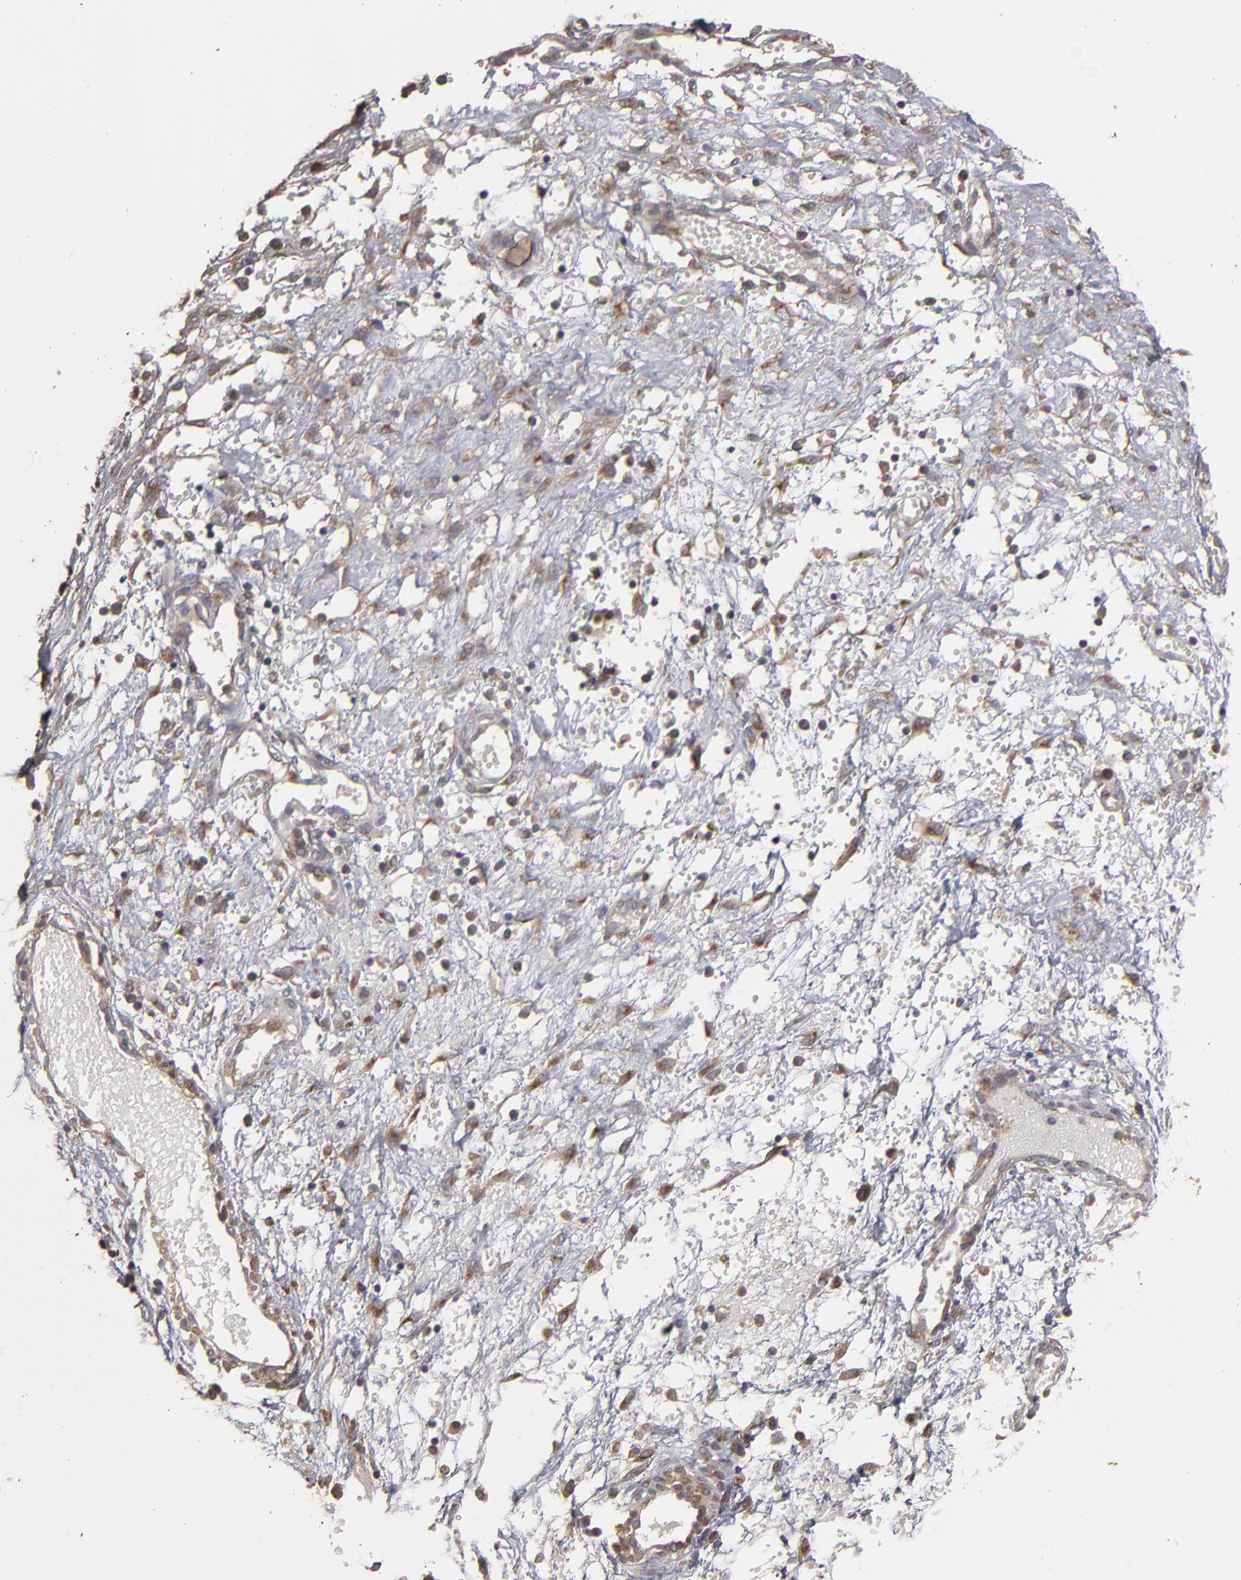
{"staining": {"intensity": "weak", "quantity": ">75%", "location": "cytoplasmic/membranous"}, "tissue": "ovarian cancer", "cell_type": "Tumor cells", "image_type": "cancer", "snomed": [{"axis": "morphology", "description": "Carcinoma, endometroid"}, {"axis": "topography", "description": "Ovary"}], "caption": "A micrograph showing weak cytoplasmic/membranous staining in about >75% of tumor cells in ovarian endometroid carcinoma, as visualized by brown immunohistochemical staining.", "gene": "MMP2", "patient": {"sex": "female", "age": 42}}